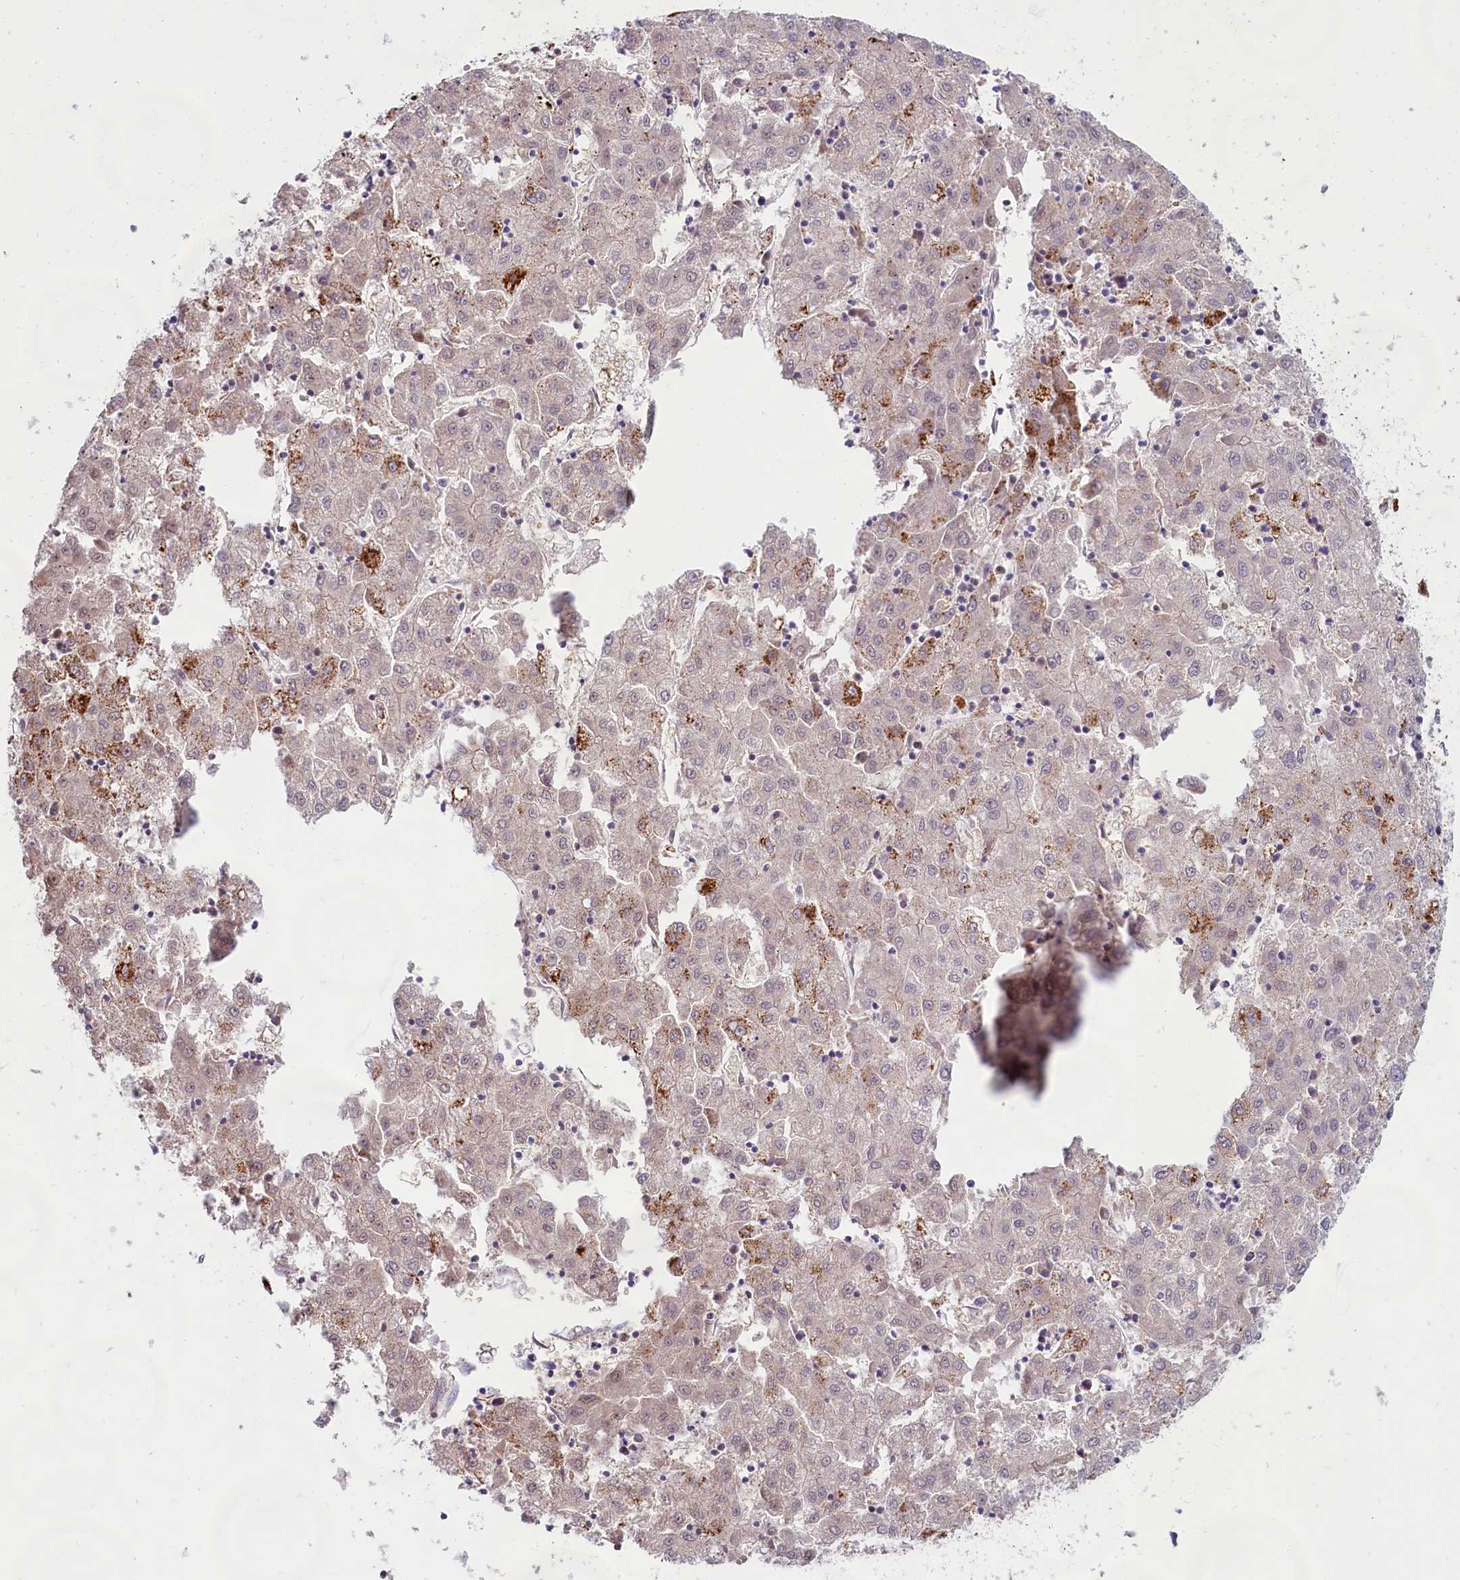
{"staining": {"intensity": "moderate", "quantity": "<25%", "location": "cytoplasmic/membranous"}, "tissue": "liver cancer", "cell_type": "Tumor cells", "image_type": "cancer", "snomed": [{"axis": "morphology", "description": "Carcinoma, Hepatocellular, NOS"}, {"axis": "topography", "description": "Liver"}], "caption": "Immunohistochemistry (DAB) staining of human liver cancer shows moderate cytoplasmic/membranous protein positivity in about <25% of tumor cells.", "gene": "C1D", "patient": {"sex": "male", "age": 72}}